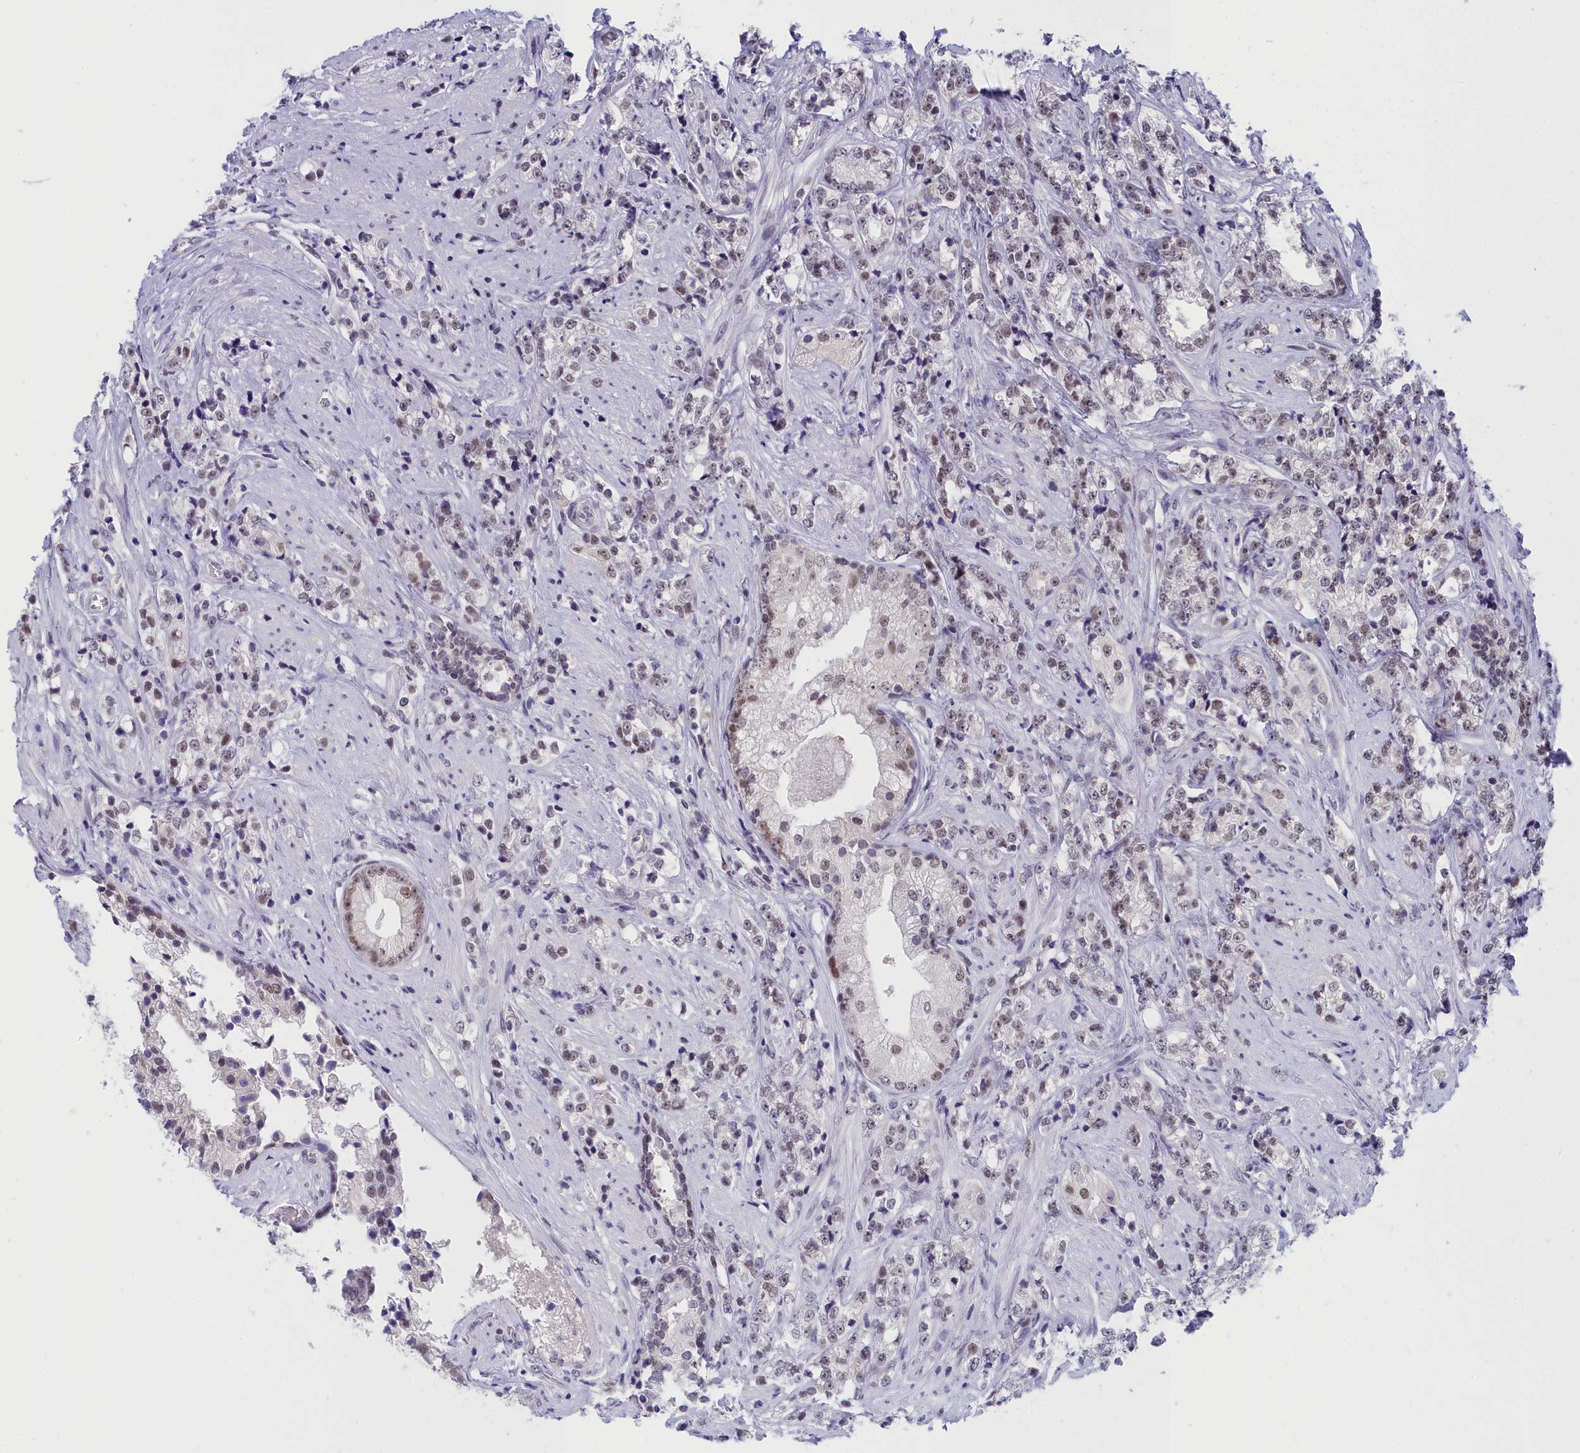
{"staining": {"intensity": "weak", "quantity": "25%-75%", "location": "nuclear"}, "tissue": "prostate cancer", "cell_type": "Tumor cells", "image_type": "cancer", "snomed": [{"axis": "morphology", "description": "Adenocarcinoma, High grade"}, {"axis": "topography", "description": "Prostate"}], "caption": "A histopathology image of human prostate cancer stained for a protein exhibits weak nuclear brown staining in tumor cells.", "gene": "CCDC97", "patient": {"sex": "male", "age": 69}}